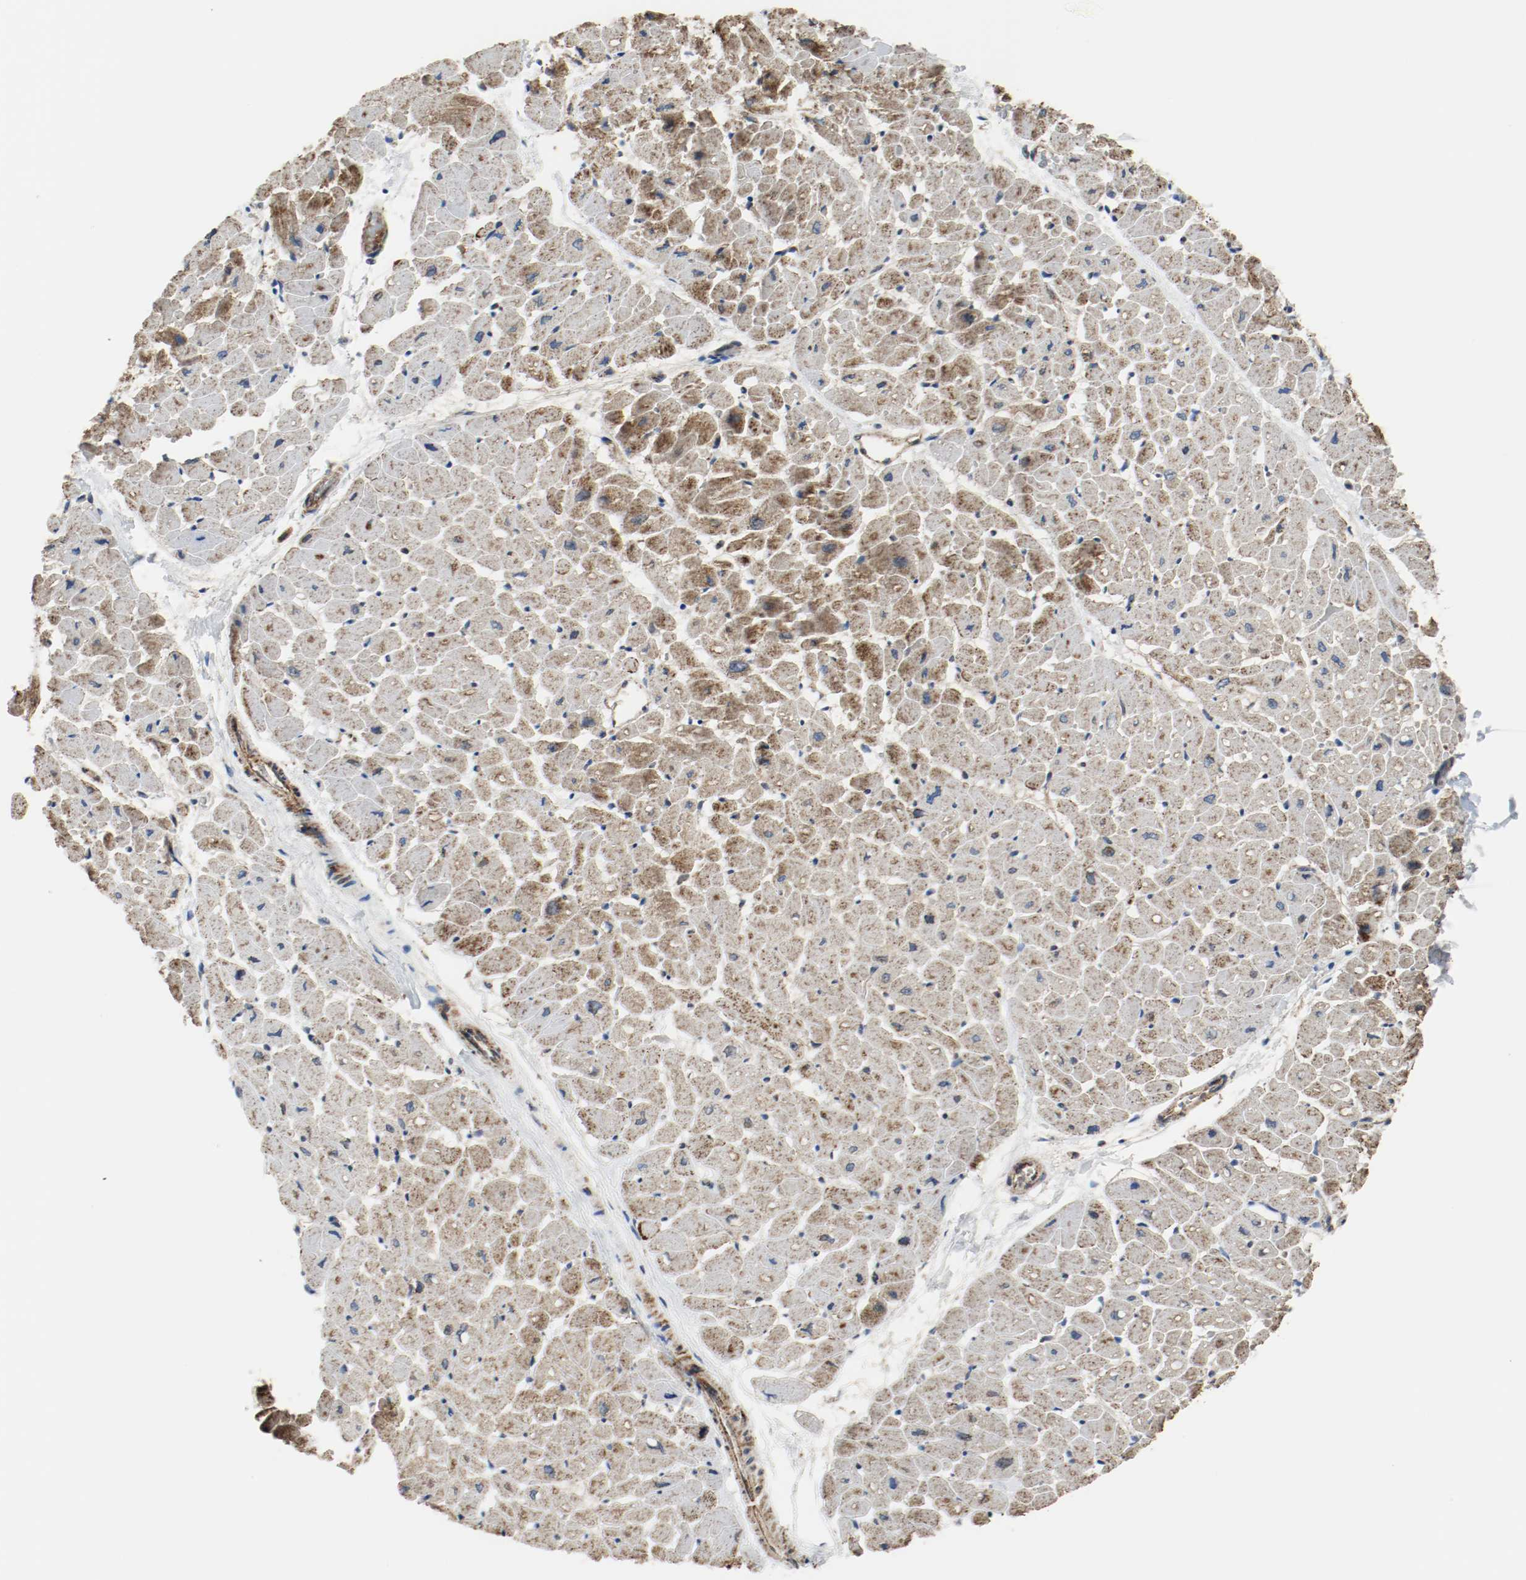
{"staining": {"intensity": "strong", "quantity": ">75%", "location": "cytoplasmic/membranous"}, "tissue": "heart muscle", "cell_type": "Cardiomyocytes", "image_type": "normal", "snomed": [{"axis": "morphology", "description": "Normal tissue, NOS"}, {"axis": "topography", "description": "Heart"}], "caption": "Immunohistochemical staining of normal heart muscle demonstrates strong cytoplasmic/membranous protein expression in about >75% of cardiomyocytes.", "gene": "TXNRD1", "patient": {"sex": "male", "age": 45}}